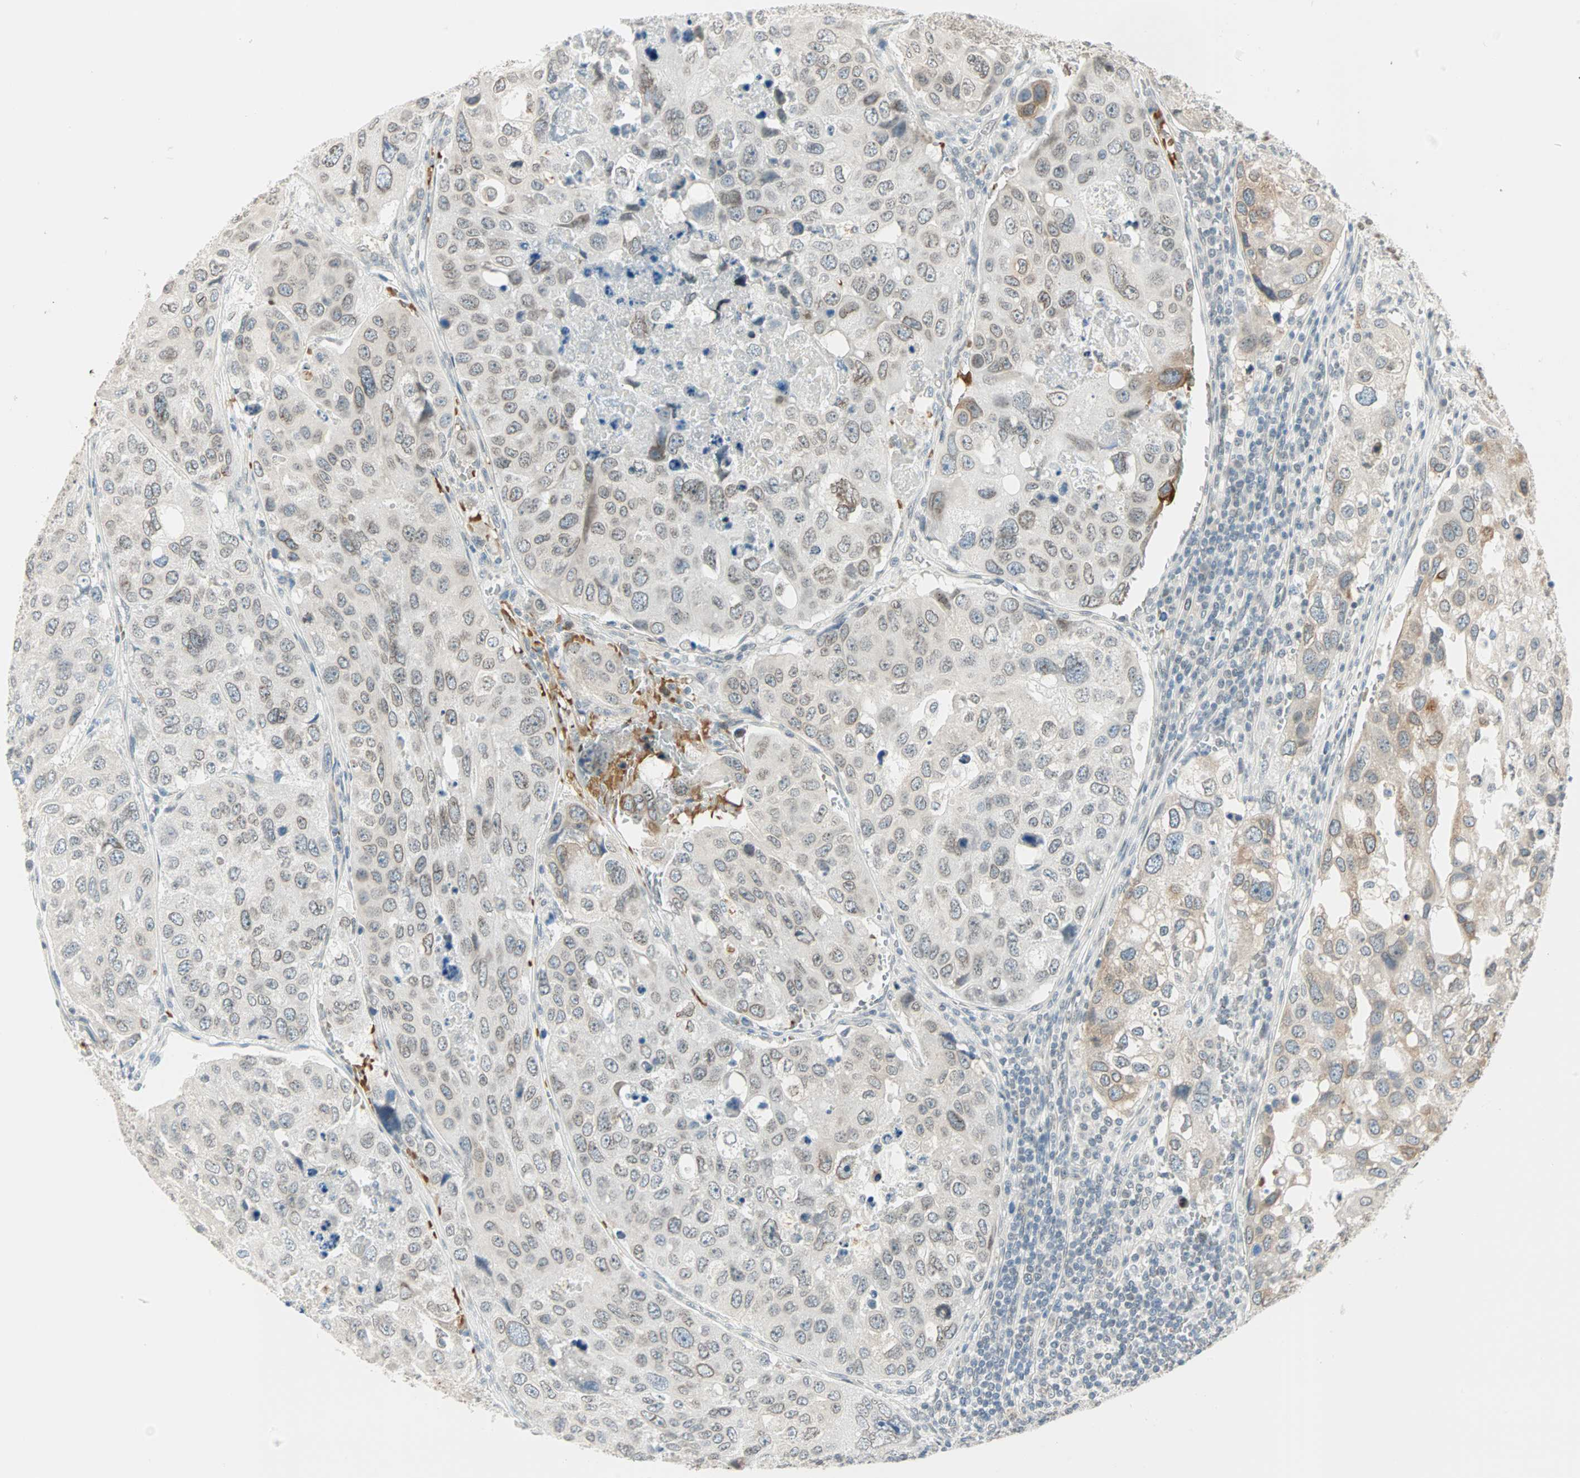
{"staining": {"intensity": "weak", "quantity": "<25%", "location": "cytoplasmic/membranous,nuclear"}, "tissue": "urothelial cancer", "cell_type": "Tumor cells", "image_type": "cancer", "snomed": [{"axis": "morphology", "description": "Urothelial carcinoma, High grade"}, {"axis": "topography", "description": "Lymph node"}, {"axis": "topography", "description": "Urinary bladder"}], "caption": "This is an IHC photomicrograph of human urothelial cancer. There is no positivity in tumor cells.", "gene": "BCAN", "patient": {"sex": "male", "age": 51}}